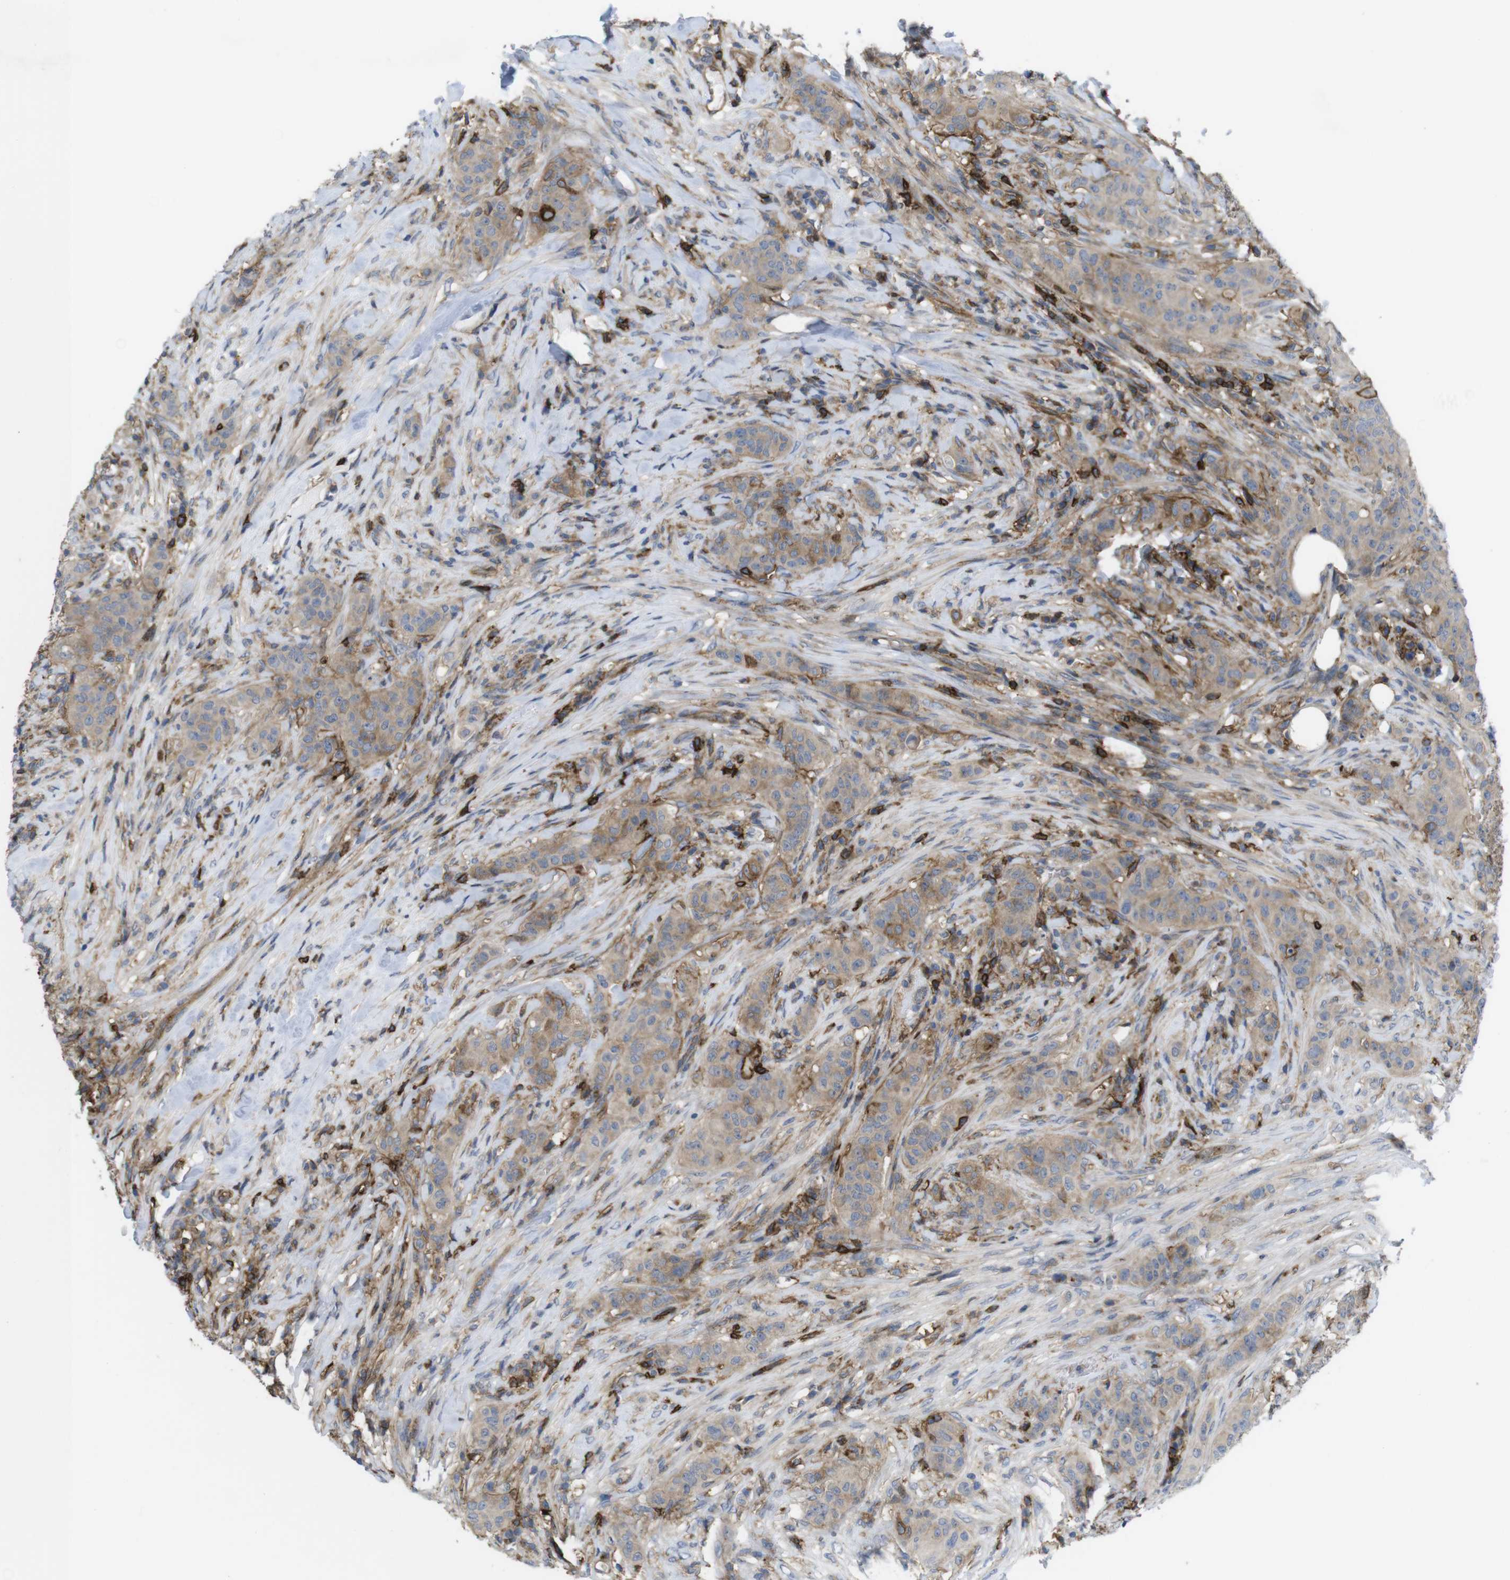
{"staining": {"intensity": "weak", "quantity": ">75%", "location": "cytoplasmic/membranous"}, "tissue": "breast cancer", "cell_type": "Tumor cells", "image_type": "cancer", "snomed": [{"axis": "morphology", "description": "Normal tissue, NOS"}, {"axis": "morphology", "description": "Duct carcinoma"}, {"axis": "topography", "description": "Breast"}], "caption": "About >75% of tumor cells in breast cancer display weak cytoplasmic/membranous protein staining as visualized by brown immunohistochemical staining.", "gene": "CCR6", "patient": {"sex": "female", "age": 40}}